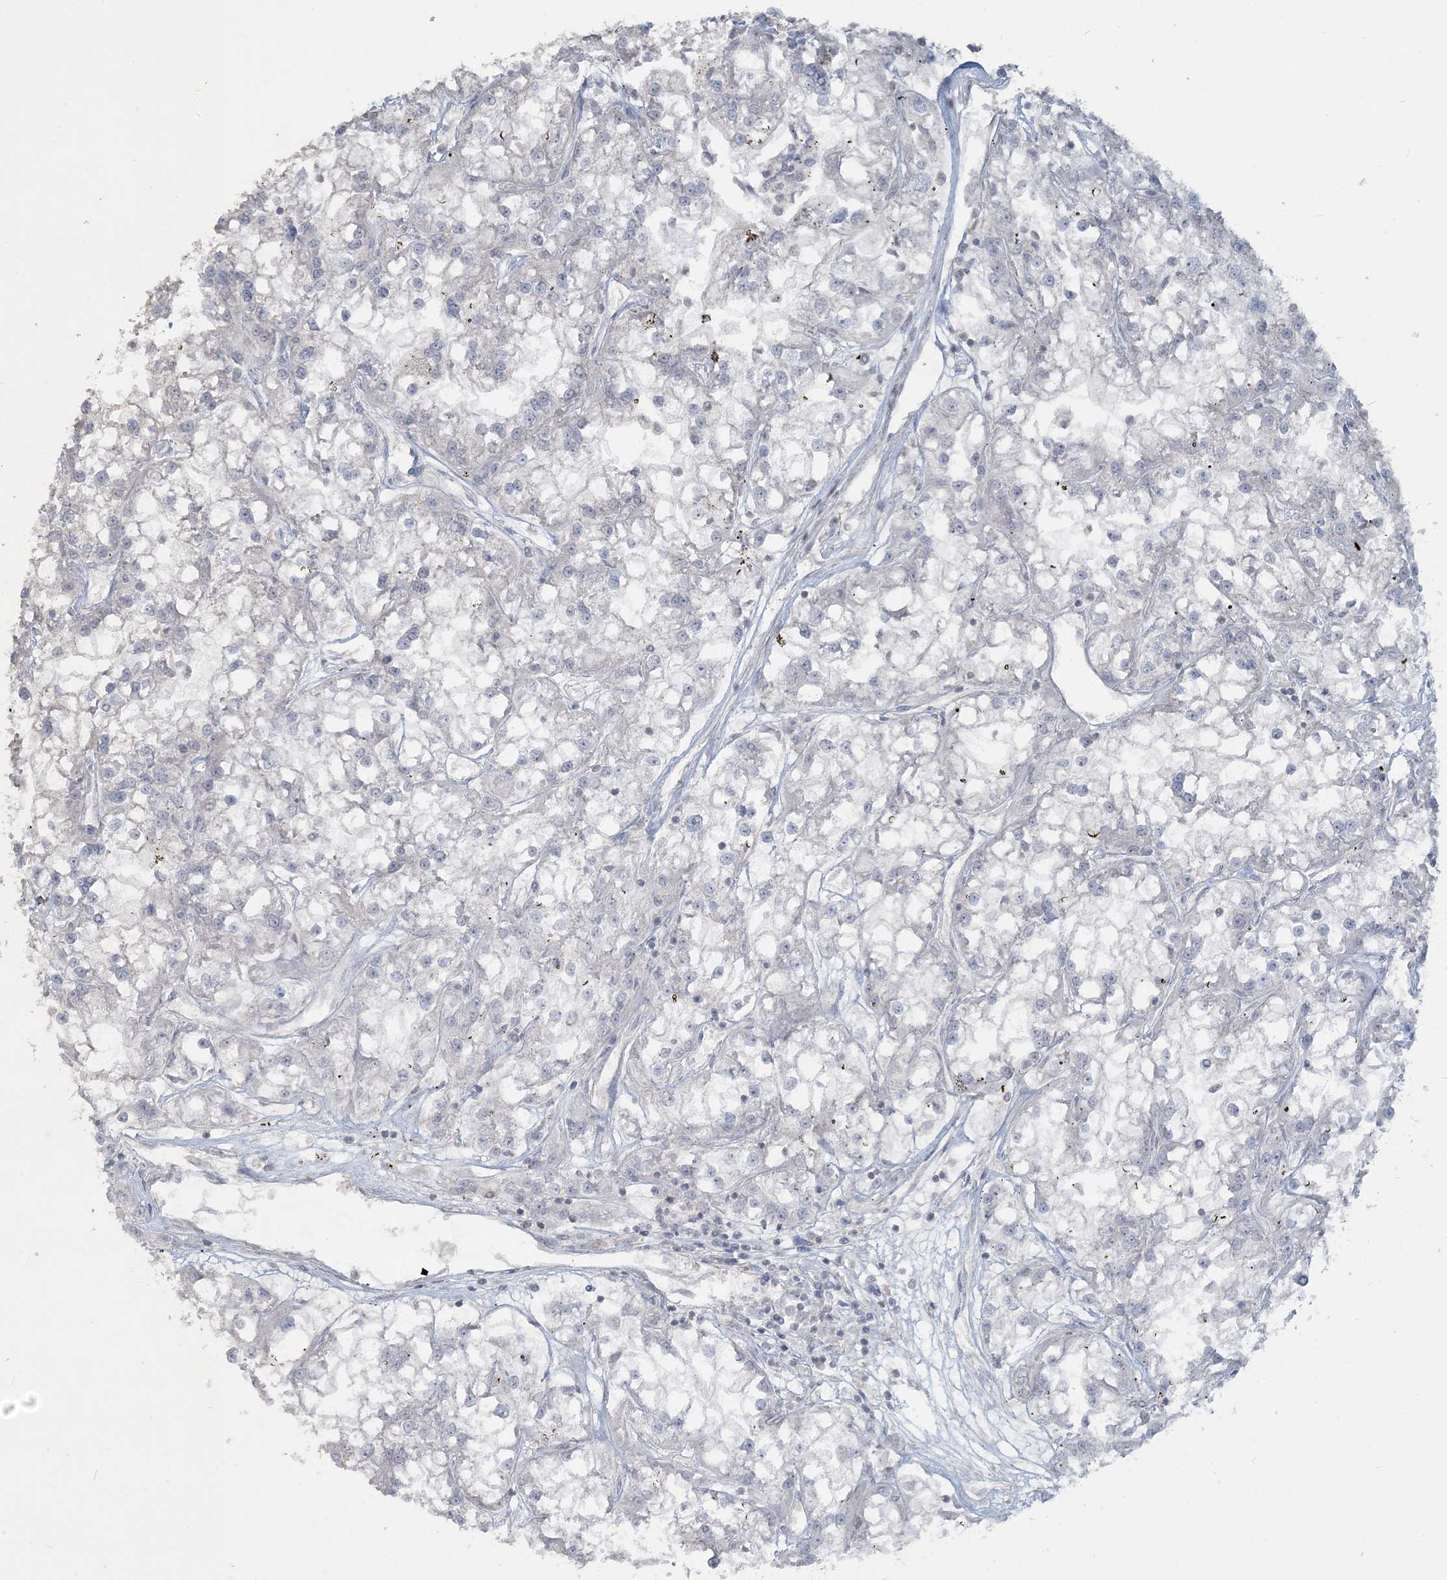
{"staining": {"intensity": "negative", "quantity": "none", "location": "none"}, "tissue": "renal cancer", "cell_type": "Tumor cells", "image_type": "cancer", "snomed": [{"axis": "morphology", "description": "Adenocarcinoma, NOS"}, {"axis": "topography", "description": "Kidney"}], "caption": "Immunohistochemistry of renal adenocarcinoma demonstrates no positivity in tumor cells.", "gene": "NPHS2", "patient": {"sex": "female", "age": 52}}